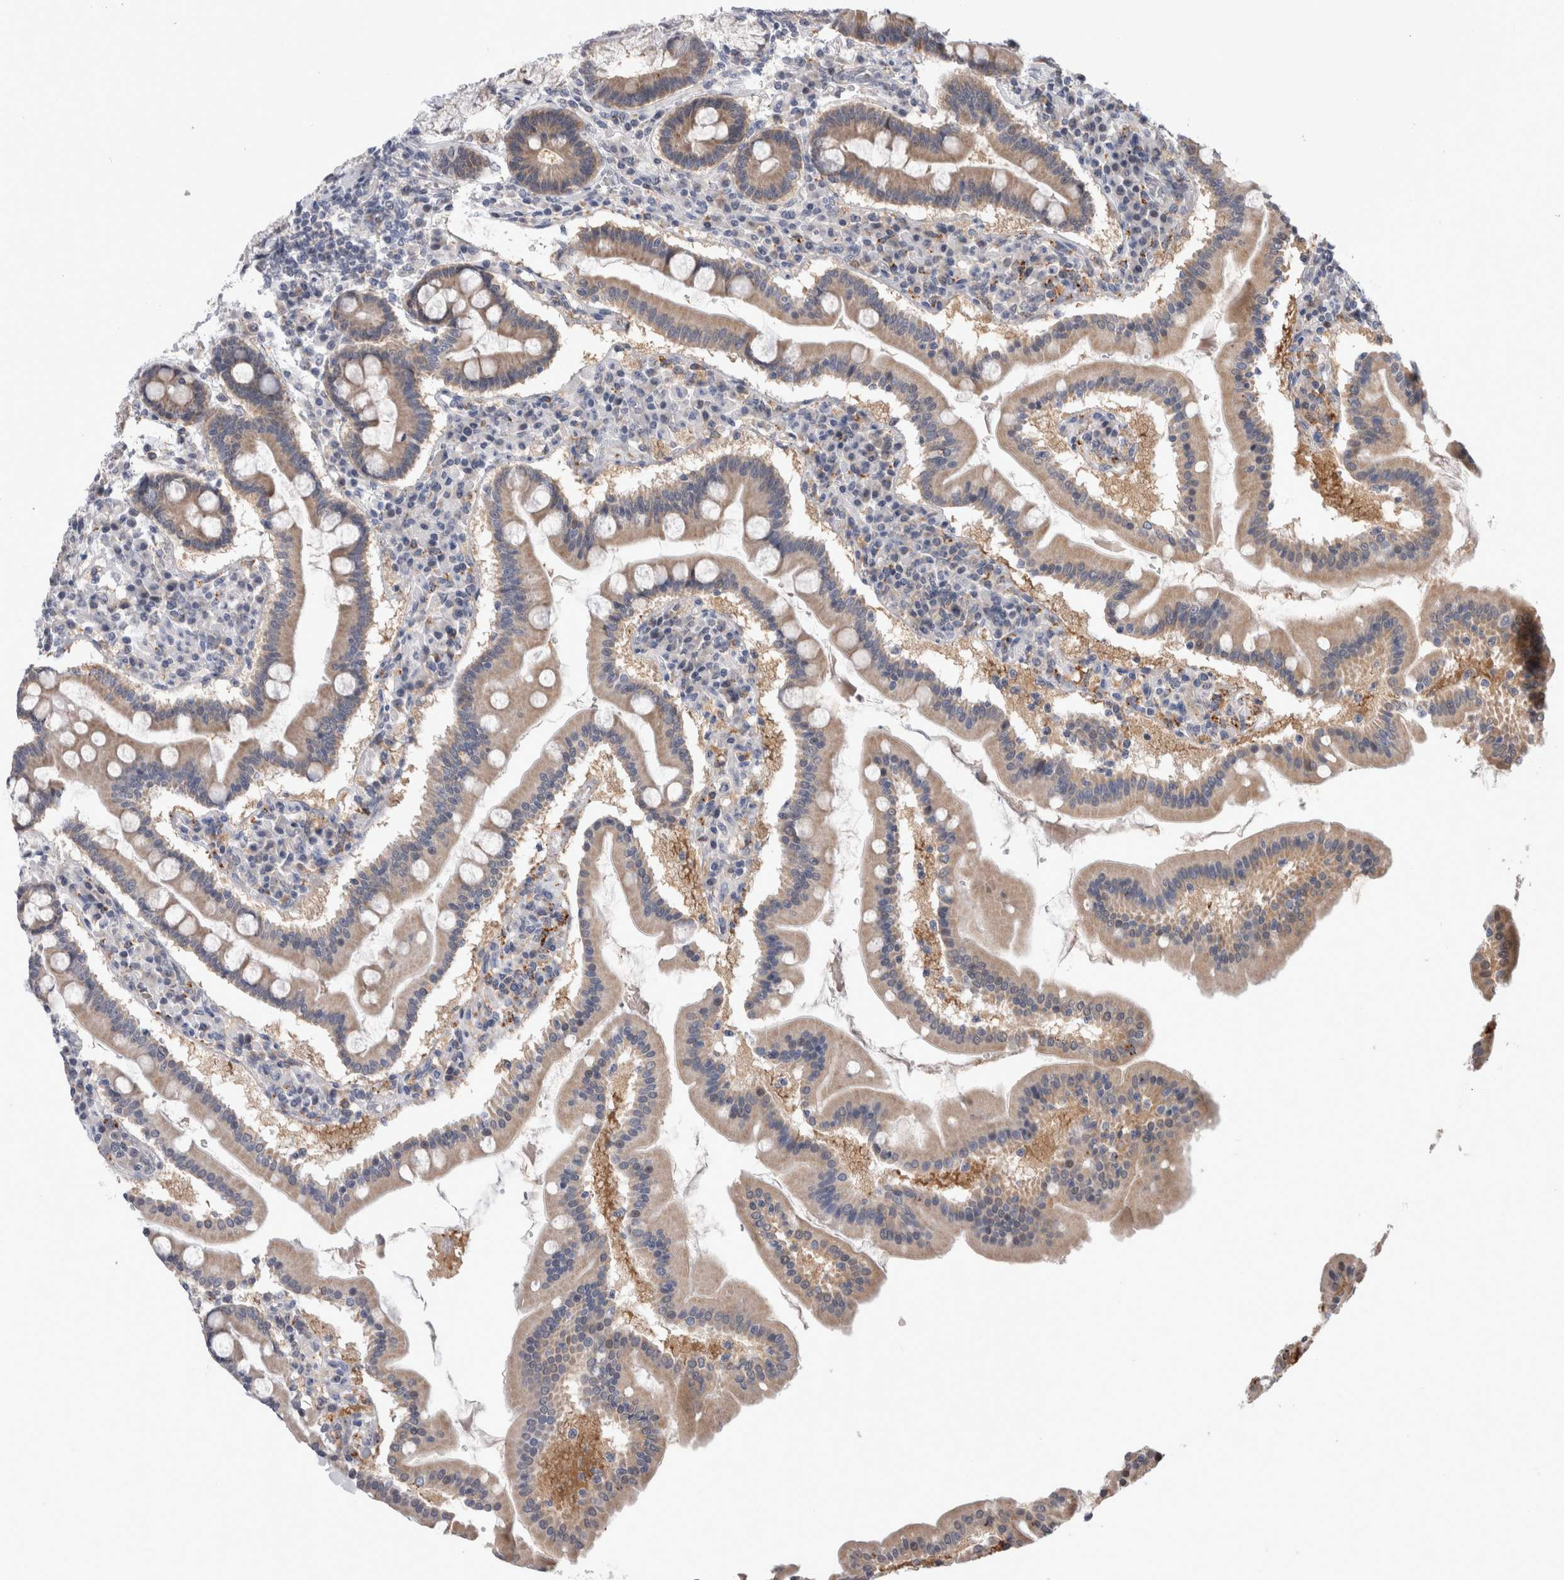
{"staining": {"intensity": "moderate", "quantity": ">75%", "location": "cytoplasmic/membranous"}, "tissue": "duodenum", "cell_type": "Glandular cells", "image_type": "normal", "snomed": [{"axis": "morphology", "description": "Normal tissue, NOS"}, {"axis": "topography", "description": "Duodenum"}], "caption": "A medium amount of moderate cytoplasmic/membranous positivity is appreciated in approximately >75% of glandular cells in unremarkable duodenum.", "gene": "MRPL37", "patient": {"sex": "male", "age": 50}}